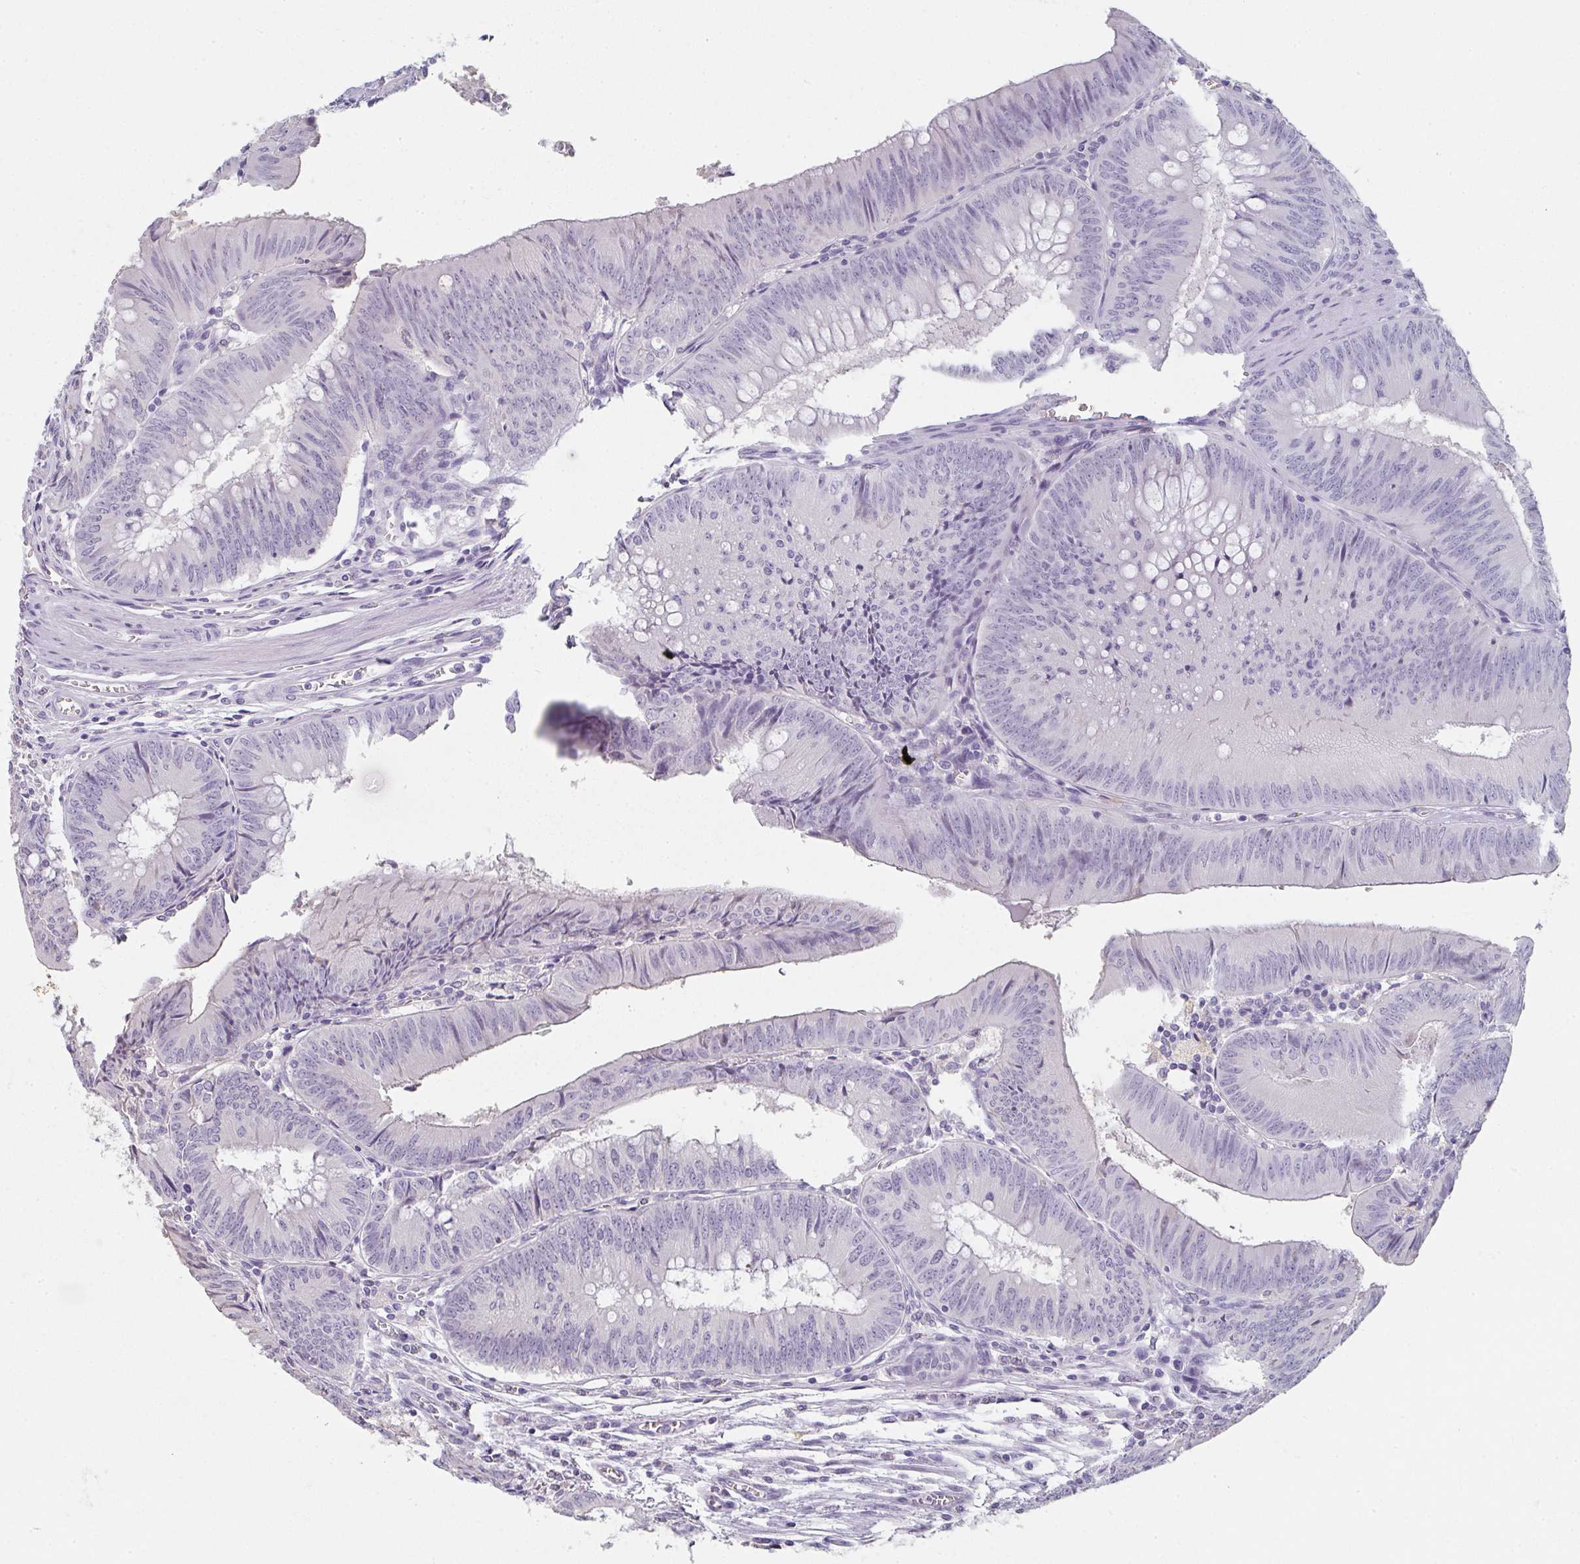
{"staining": {"intensity": "negative", "quantity": "none", "location": "none"}, "tissue": "colorectal cancer", "cell_type": "Tumor cells", "image_type": "cancer", "snomed": [{"axis": "morphology", "description": "Adenocarcinoma, NOS"}, {"axis": "topography", "description": "Rectum"}], "caption": "IHC histopathology image of neoplastic tissue: adenocarcinoma (colorectal) stained with DAB (3,3'-diaminobenzidine) displays no significant protein staining in tumor cells. Brightfield microscopy of immunohistochemistry (IHC) stained with DAB (brown) and hematoxylin (blue), captured at high magnification.", "gene": "C1QTNF8", "patient": {"sex": "female", "age": 72}}